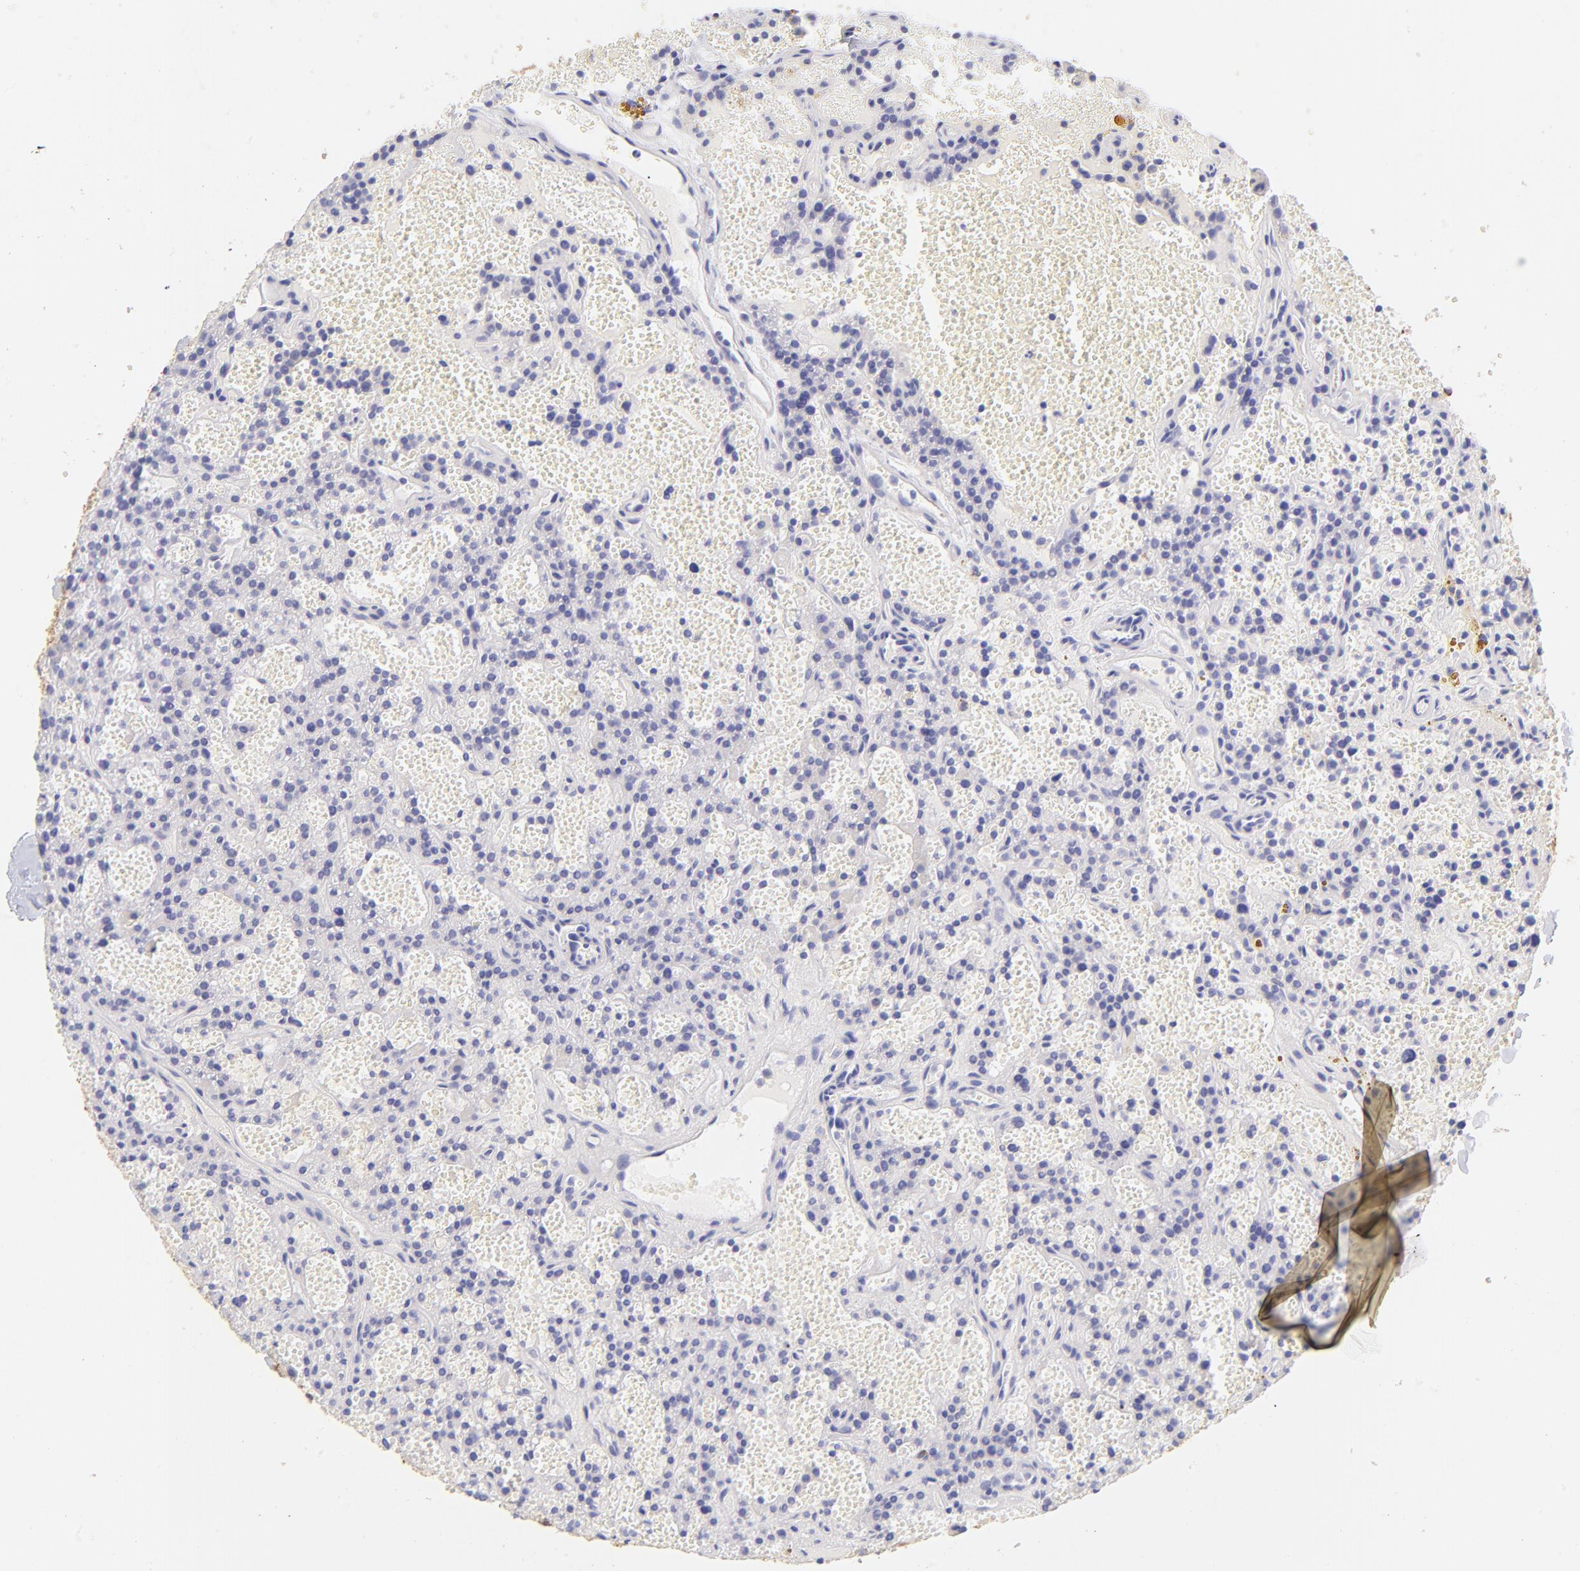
{"staining": {"intensity": "negative", "quantity": "none", "location": "none"}, "tissue": "parathyroid gland", "cell_type": "Glandular cells", "image_type": "normal", "snomed": [{"axis": "morphology", "description": "Normal tissue, NOS"}, {"axis": "topography", "description": "Parathyroid gland"}], "caption": "Unremarkable parathyroid gland was stained to show a protein in brown. There is no significant expression in glandular cells. Brightfield microscopy of IHC stained with DAB (3,3'-diaminobenzidine) (brown) and hematoxylin (blue), captured at high magnification.", "gene": "IRAG2", "patient": {"sex": "male", "age": 25}}